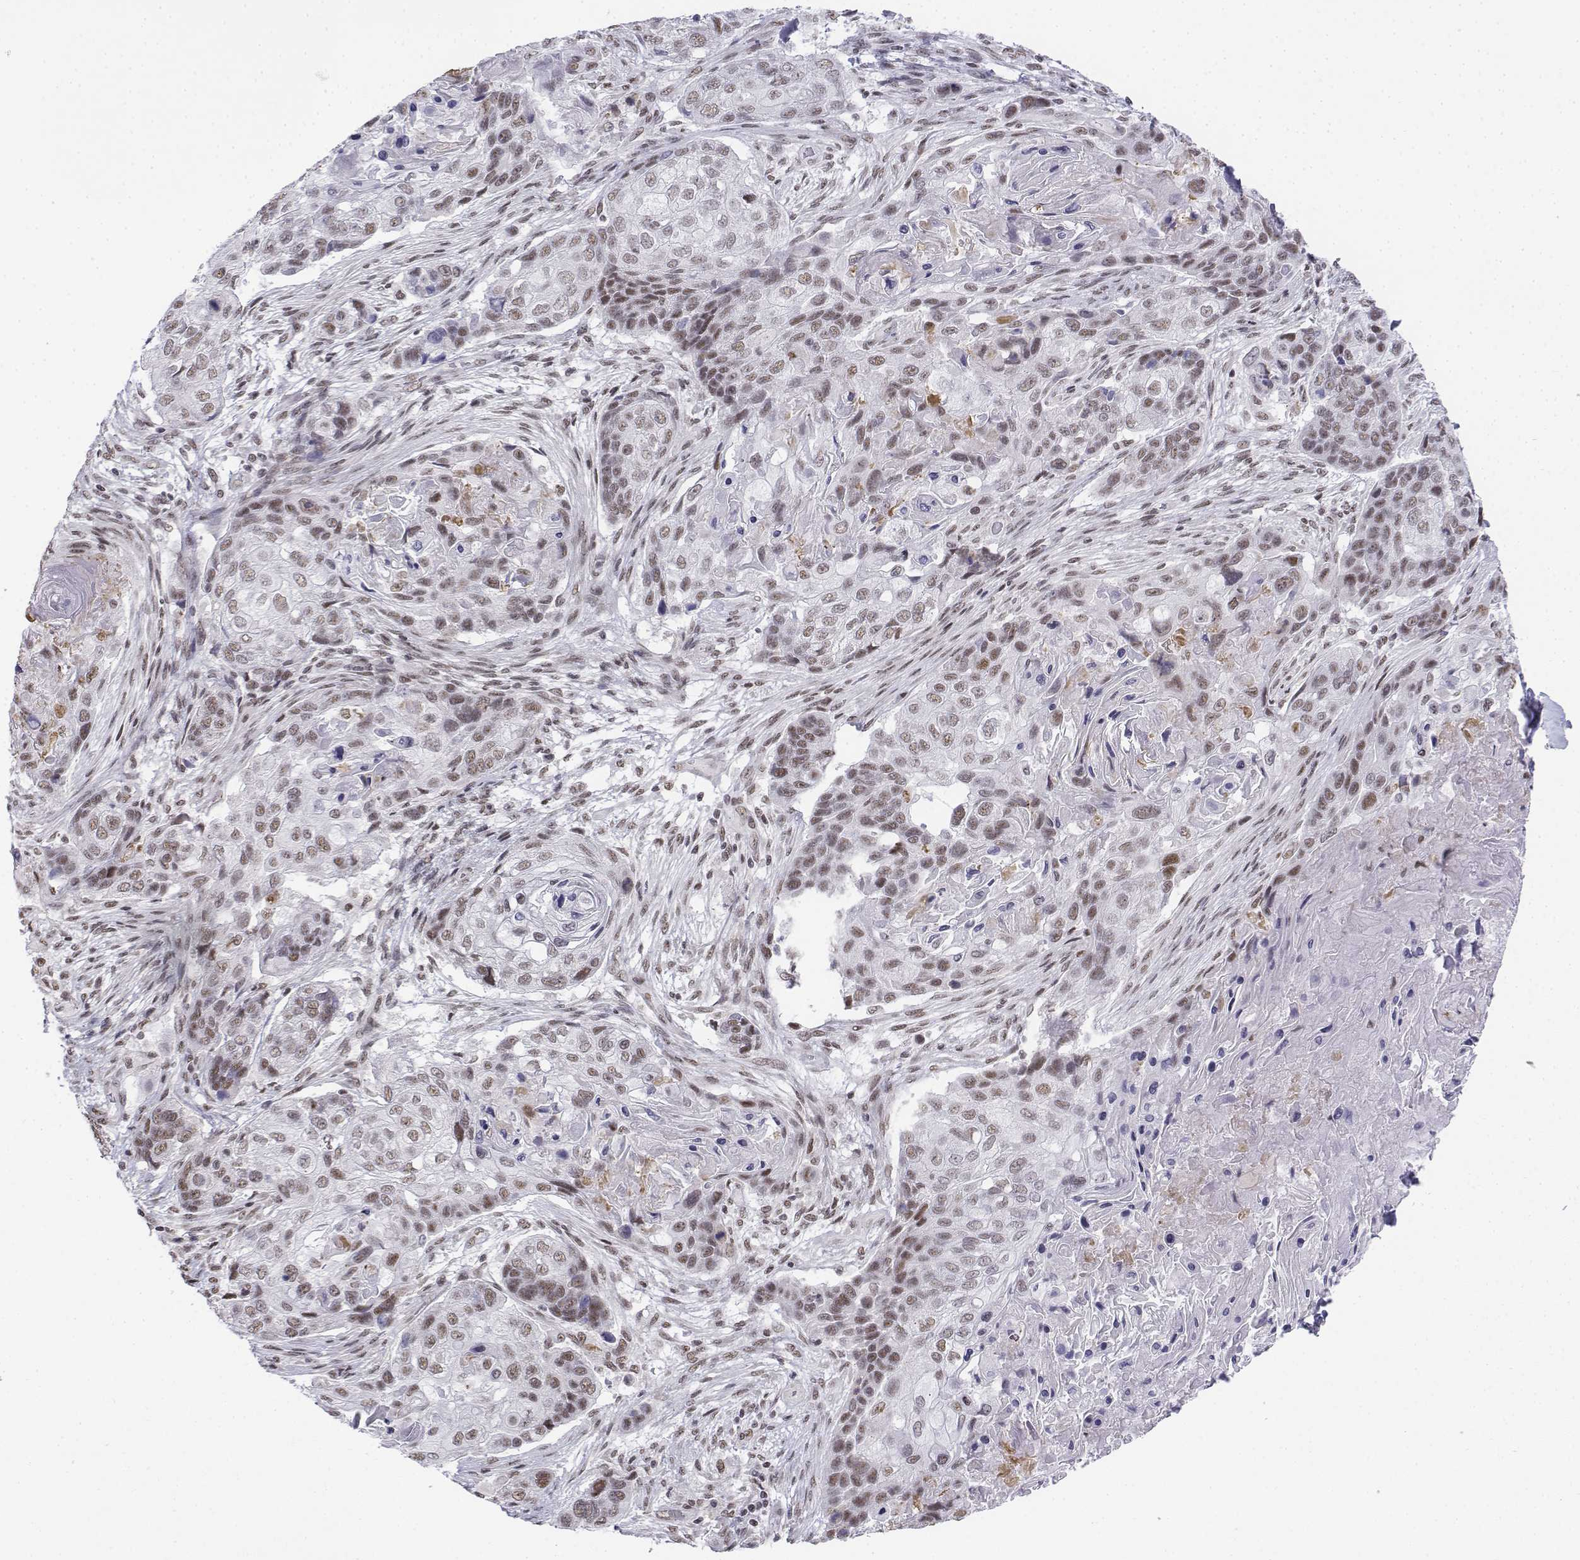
{"staining": {"intensity": "weak", "quantity": ">75%", "location": "nuclear"}, "tissue": "lung cancer", "cell_type": "Tumor cells", "image_type": "cancer", "snomed": [{"axis": "morphology", "description": "Squamous cell carcinoma, NOS"}, {"axis": "topography", "description": "Lung"}], "caption": "Immunohistochemistry of human squamous cell carcinoma (lung) reveals low levels of weak nuclear expression in about >75% of tumor cells. The staining is performed using DAB brown chromogen to label protein expression. The nuclei are counter-stained blue using hematoxylin.", "gene": "SETD1A", "patient": {"sex": "male", "age": 69}}